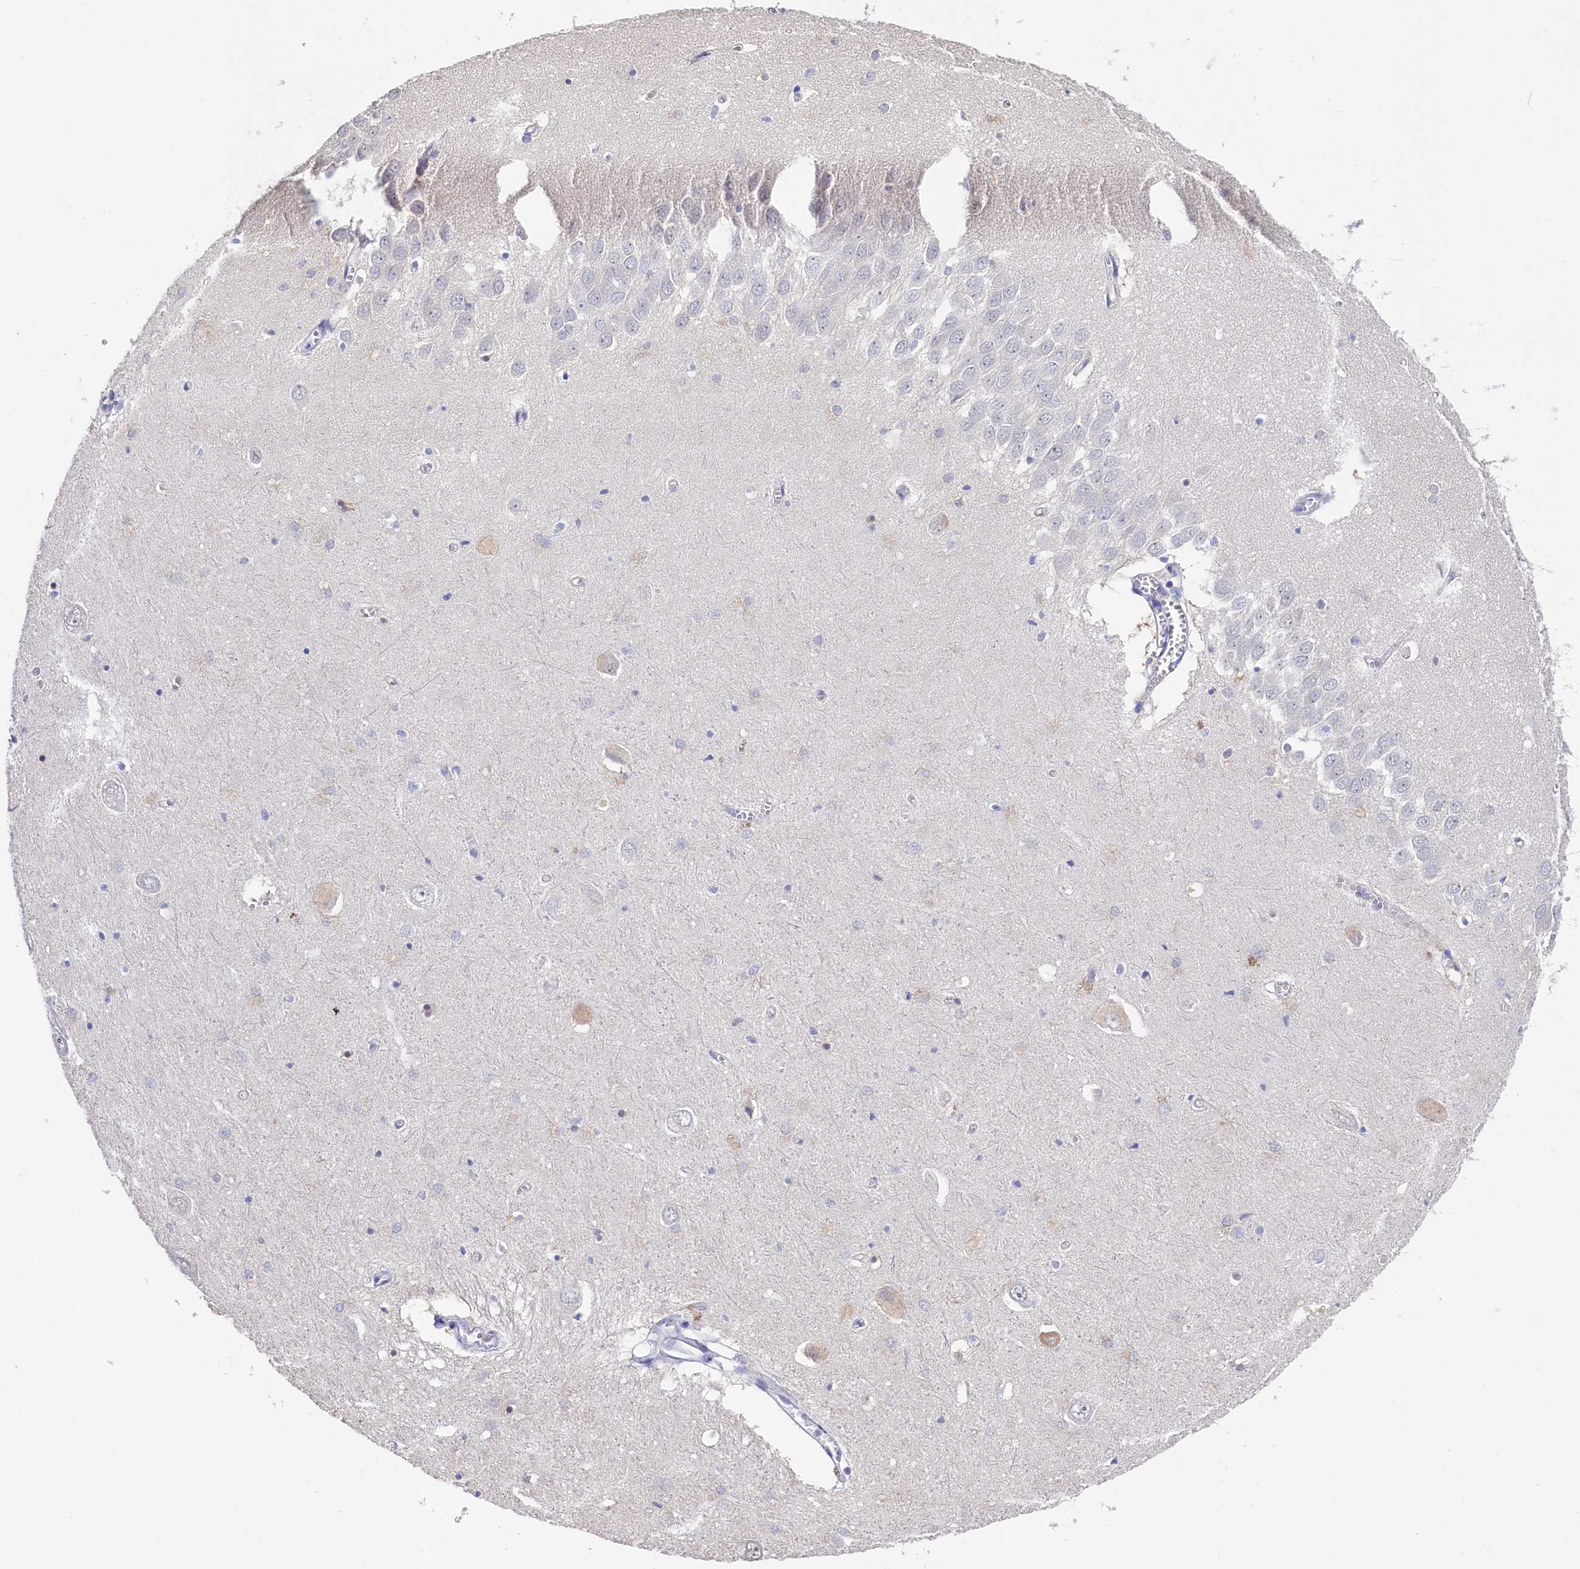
{"staining": {"intensity": "negative", "quantity": "none", "location": "none"}, "tissue": "hippocampus", "cell_type": "Glial cells", "image_type": "normal", "snomed": [{"axis": "morphology", "description": "Normal tissue, NOS"}, {"axis": "topography", "description": "Hippocampus"}], "caption": "Micrograph shows no significant protein positivity in glial cells of normal hippocampus. The staining is performed using DAB brown chromogen with nuclei counter-stained in using hematoxylin.", "gene": "MOSPD3", "patient": {"sex": "male", "age": 70}}